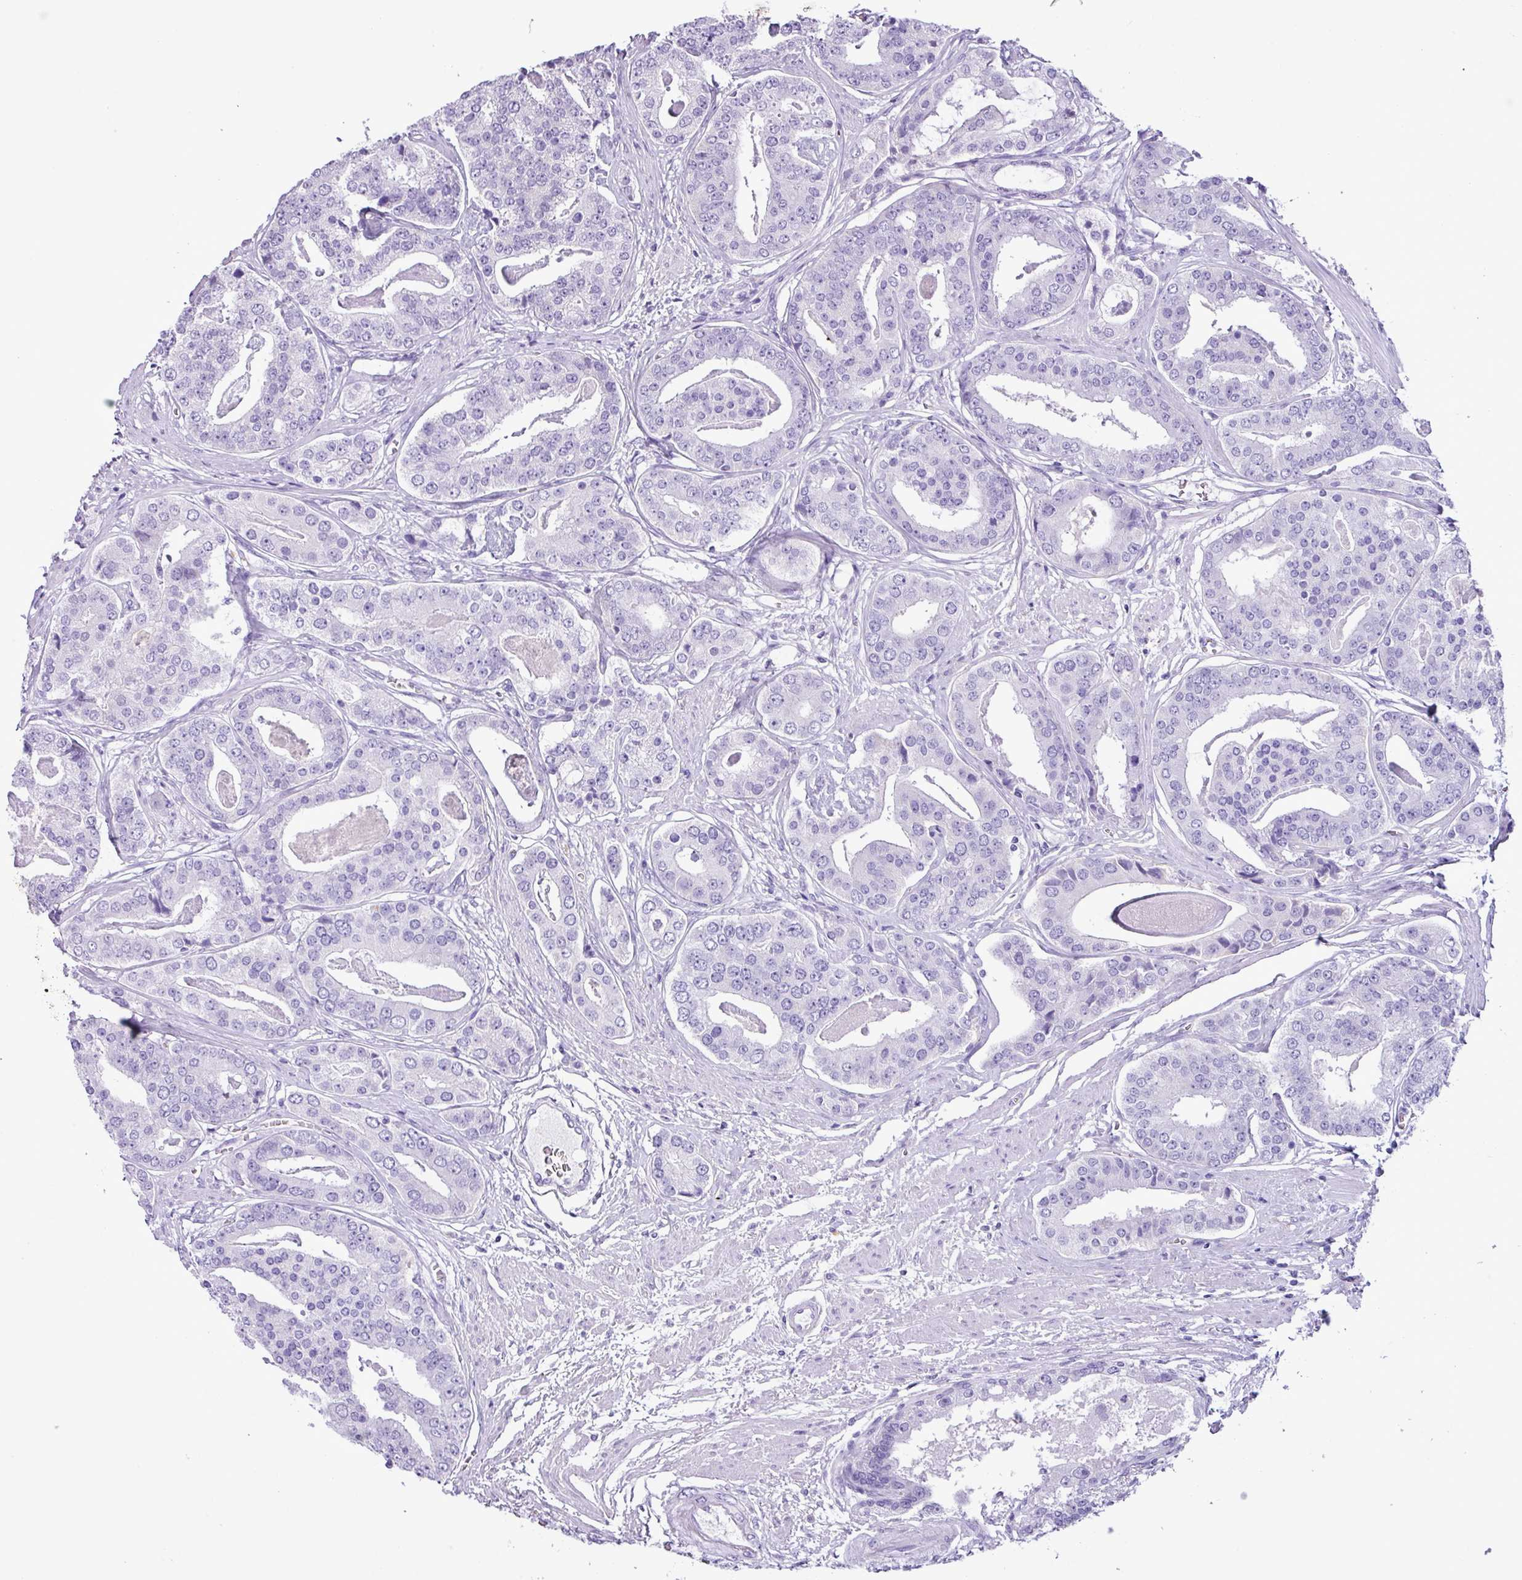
{"staining": {"intensity": "negative", "quantity": "none", "location": "none"}, "tissue": "prostate cancer", "cell_type": "Tumor cells", "image_type": "cancer", "snomed": [{"axis": "morphology", "description": "Adenocarcinoma, High grade"}, {"axis": "topography", "description": "Prostate"}], "caption": "This photomicrograph is of adenocarcinoma (high-grade) (prostate) stained with immunohistochemistry (IHC) to label a protein in brown with the nuclei are counter-stained blue. There is no expression in tumor cells.", "gene": "AGO3", "patient": {"sex": "male", "age": 71}}